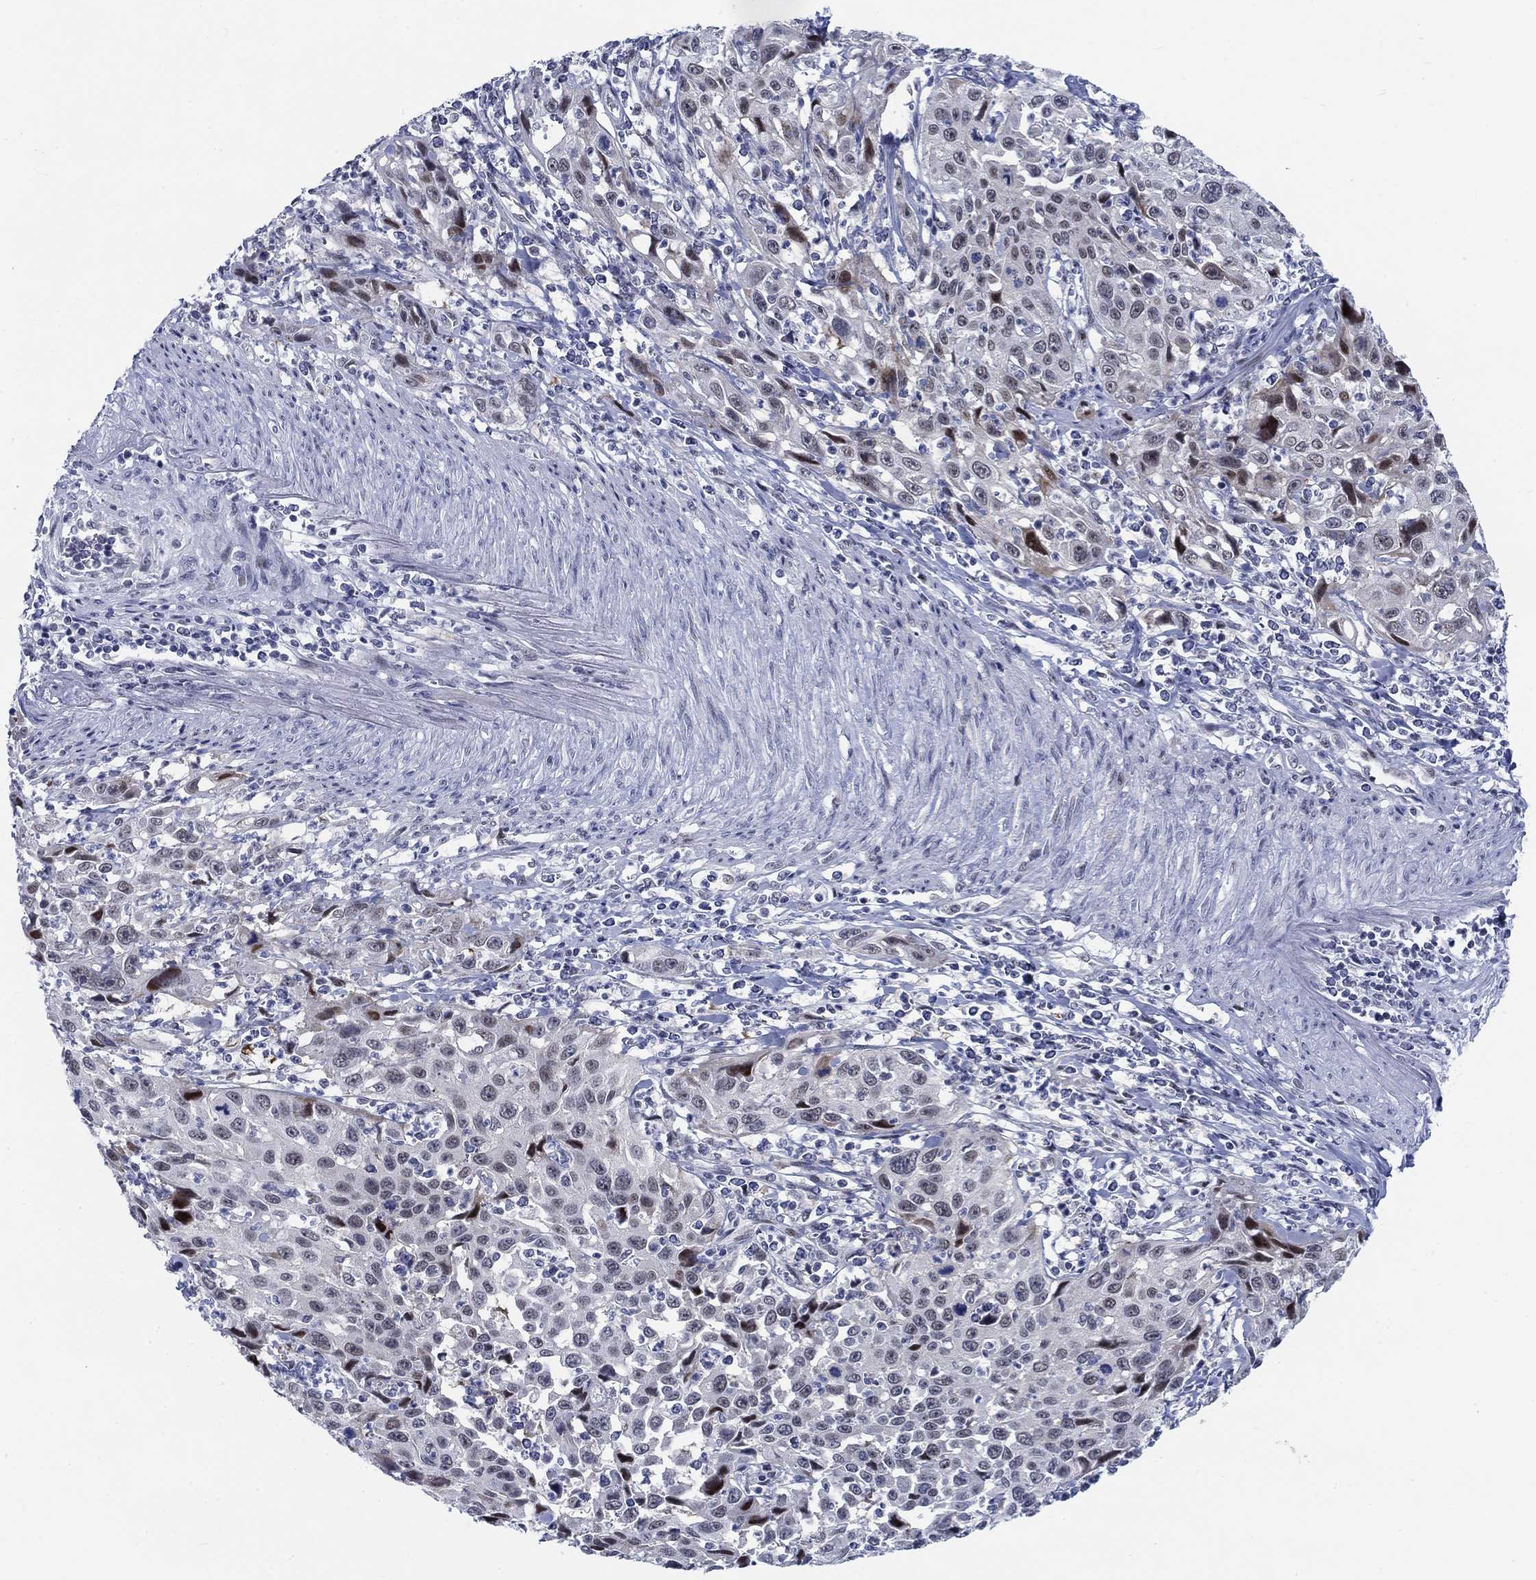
{"staining": {"intensity": "negative", "quantity": "none", "location": "none"}, "tissue": "cervical cancer", "cell_type": "Tumor cells", "image_type": "cancer", "snomed": [{"axis": "morphology", "description": "Squamous cell carcinoma, NOS"}, {"axis": "topography", "description": "Cervix"}], "caption": "DAB immunohistochemical staining of human squamous cell carcinoma (cervical) shows no significant expression in tumor cells.", "gene": "NEU3", "patient": {"sex": "female", "age": 26}}